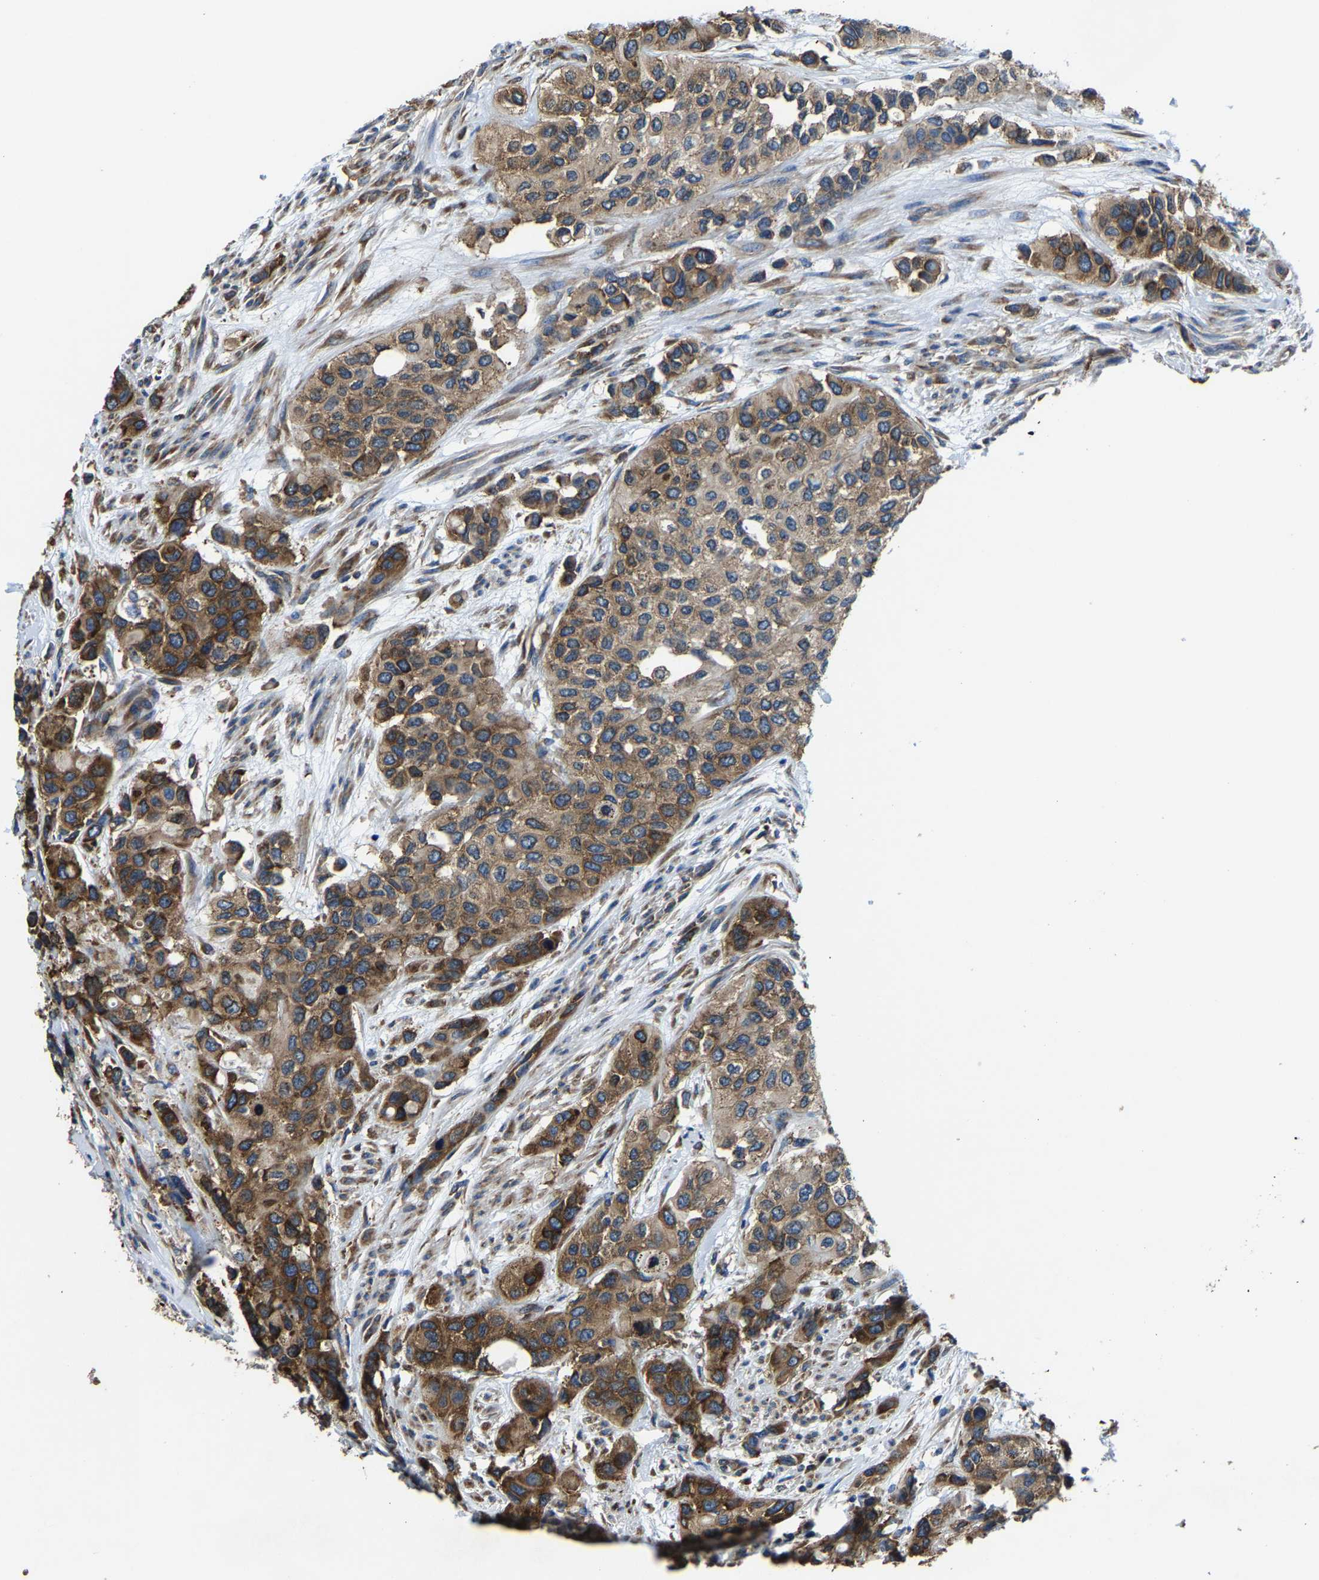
{"staining": {"intensity": "strong", "quantity": ">75%", "location": "cytoplasmic/membranous"}, "tissue": "urothelial cancer", "cell_type": "Tumor cells", "image_type": "cancer", "snomed": [{"axis": "morphology", "description": "Urothelial carcinoma, High grade"}, {"axis": "topography", "description": "Urinary bladder"}], "caption": "Urothelial cancer stained for a protein (brown) exhibits strong cytoplasmic/membranous positive positivity in approximately >75% of tumor cells.", "gene": "G3BP2", "patient": {"sex": "female", "age": 56}}